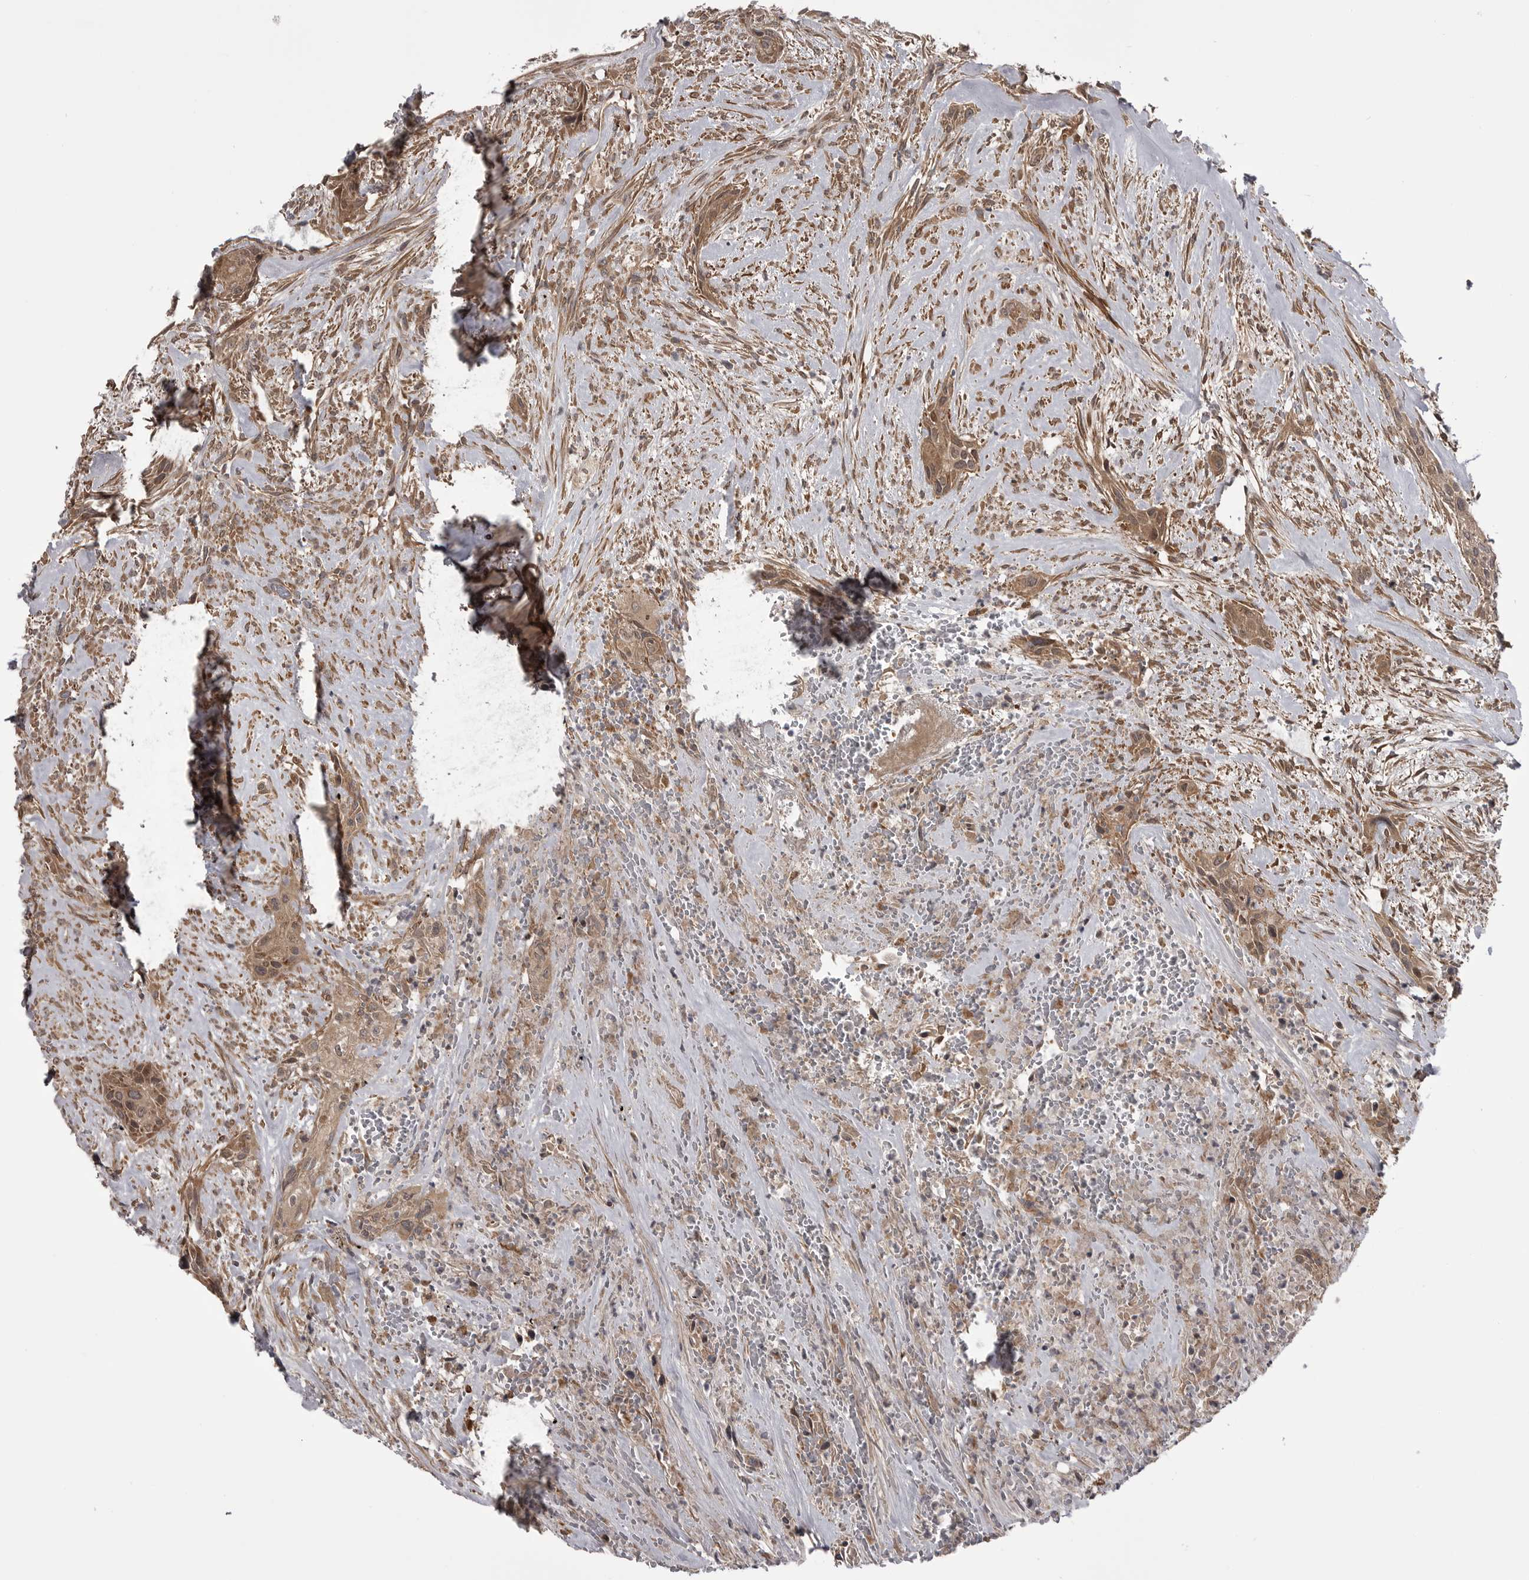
{"staining": {"intensity": "moderate", "quantity": ">75%", "location": "cytoplasmic/membranous"}, "tissue": "urothelial cancer", "cell_type": "Tumor cells", "image_type": "cancer", "snomed": [{"axis": "morphology", "description": "Urothelial carcinoma, High grade"}, {"axis": "topography", "description": "Urinary bladder"}], "caption": "About >75% of tumor cells in urothelial carcinoma (high-grade) demonstrate moderate cytoplasmic/membranous protein staining as visualized by brown immunohistochemical staining.", "gene": "PDCL", "patient": {"sex": "male", "age": 35}}